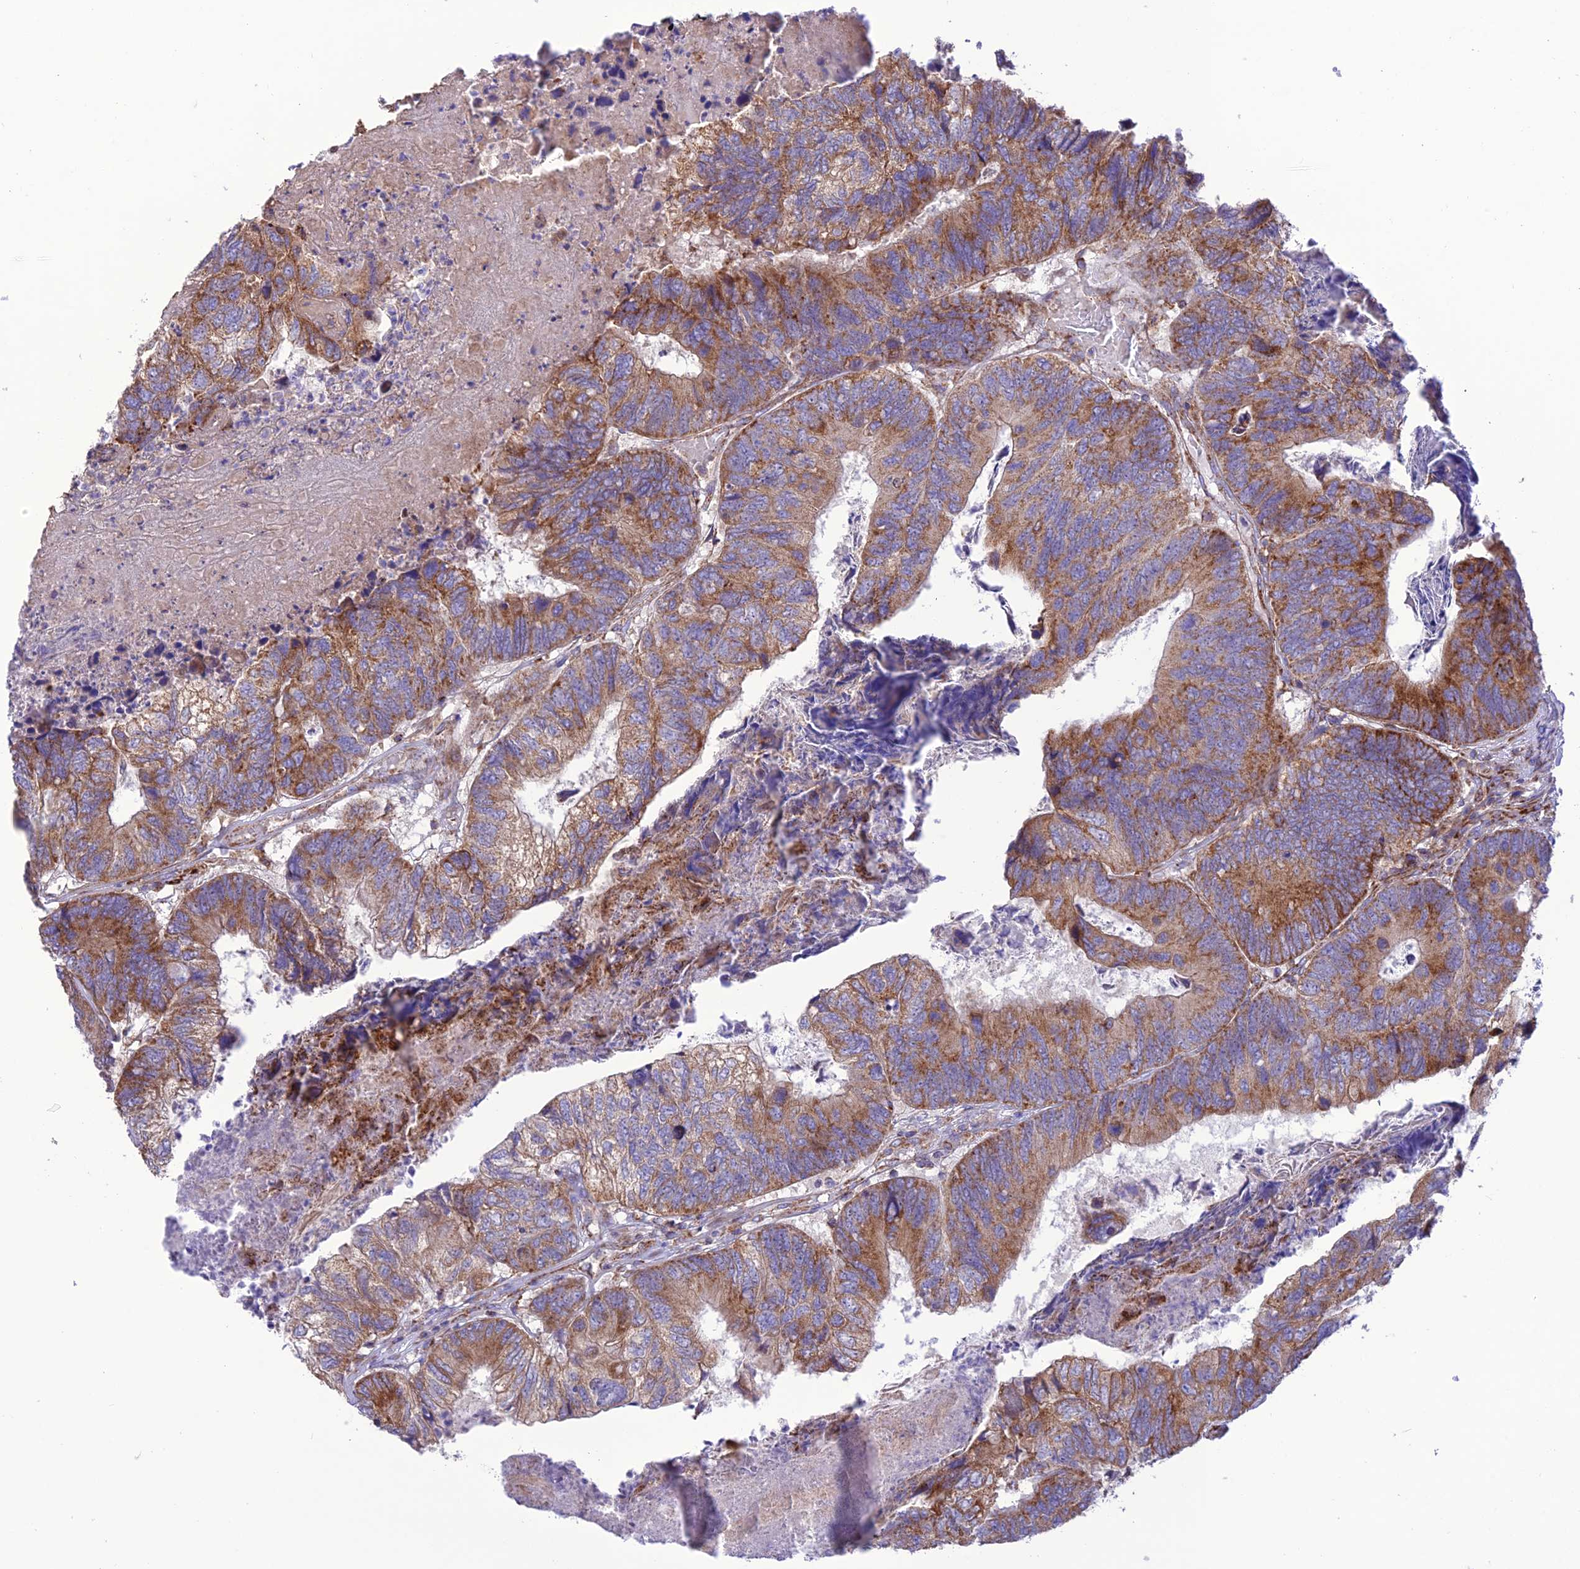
{"staining": {"intensity": "moderate", "quantity": ">75%", "location": "cytoplasmic/membranous"}, "tissue": "colorectal cancer", "cell_type": "Tumor cells", "image_type": "cancer", "snomed": [{"axis": "morphology", "description": "Adenocarcinoma, NOS"}, {"axis": "topography", "description": "Colon"}], "caption": "IHC staining of colorectal adenocarcinoma, which exhibits medium levels of moderate cytoplasmic/membranous expression in approximately >75% of tumor cells indicating moderate cytoplasmic/membranous protein expression. The staining was performed using DAB (brown) for protein detection and nuclei were counterstained in hematoxylin (blue).", "gene": "UAP1L1", "patient": {"sex": "female", "age": 67}}